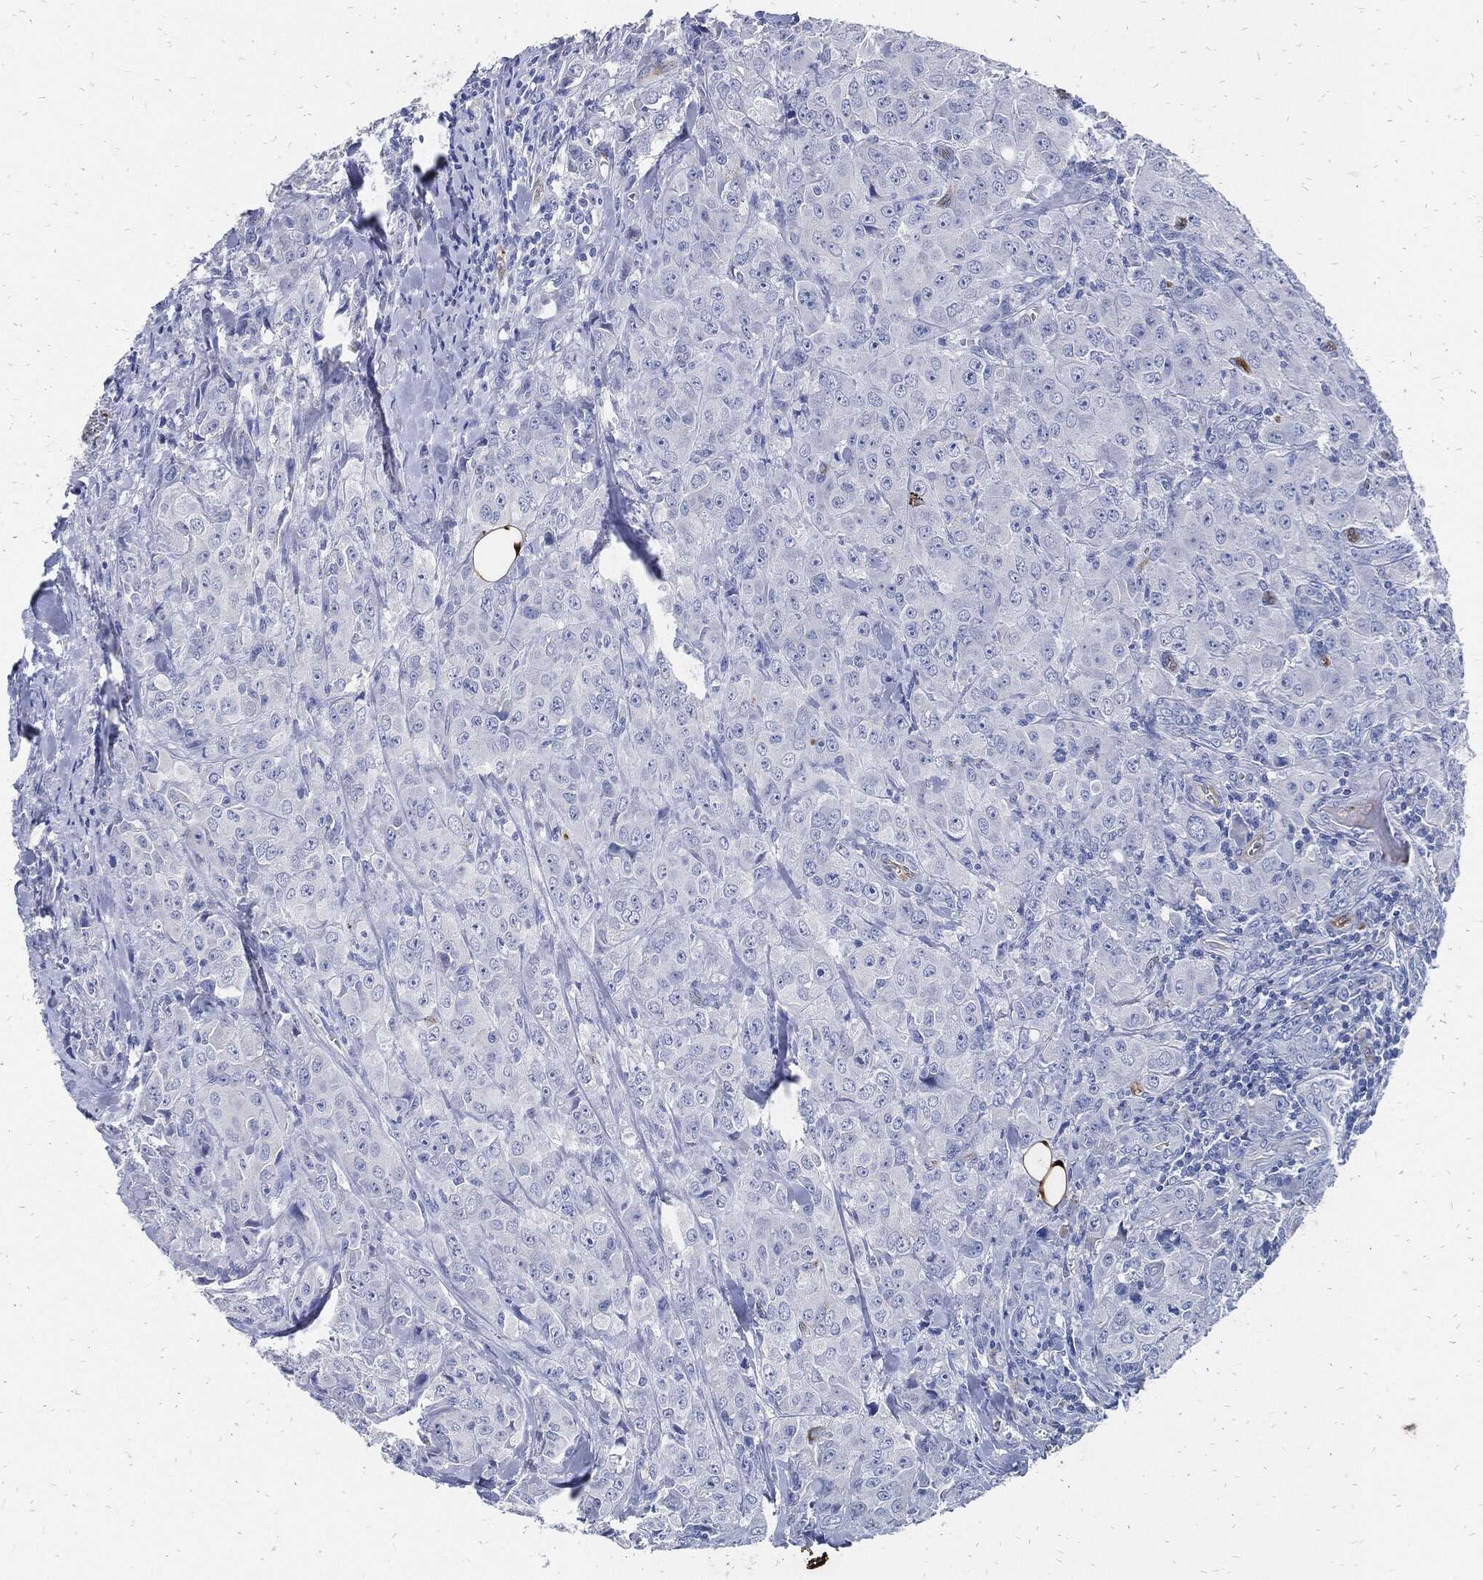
{"staining": {"intensity": "negative", "quantity": "none", "location": "none"}, "tissue": "breast cancer", "cell_type": "Tumor cells", "image_type": "cancer", "snomed": [{"axis": "morphology", "description": "Duct carcinoma"}, {"axis": "topography", "description": "Breast"}], "caption": "Micrograph shows no protein positivity in tumor cells of breast intraductal carcinoma tissue.", "gene": "FABP4", "patient": {"sex": "female", "age": 43}}